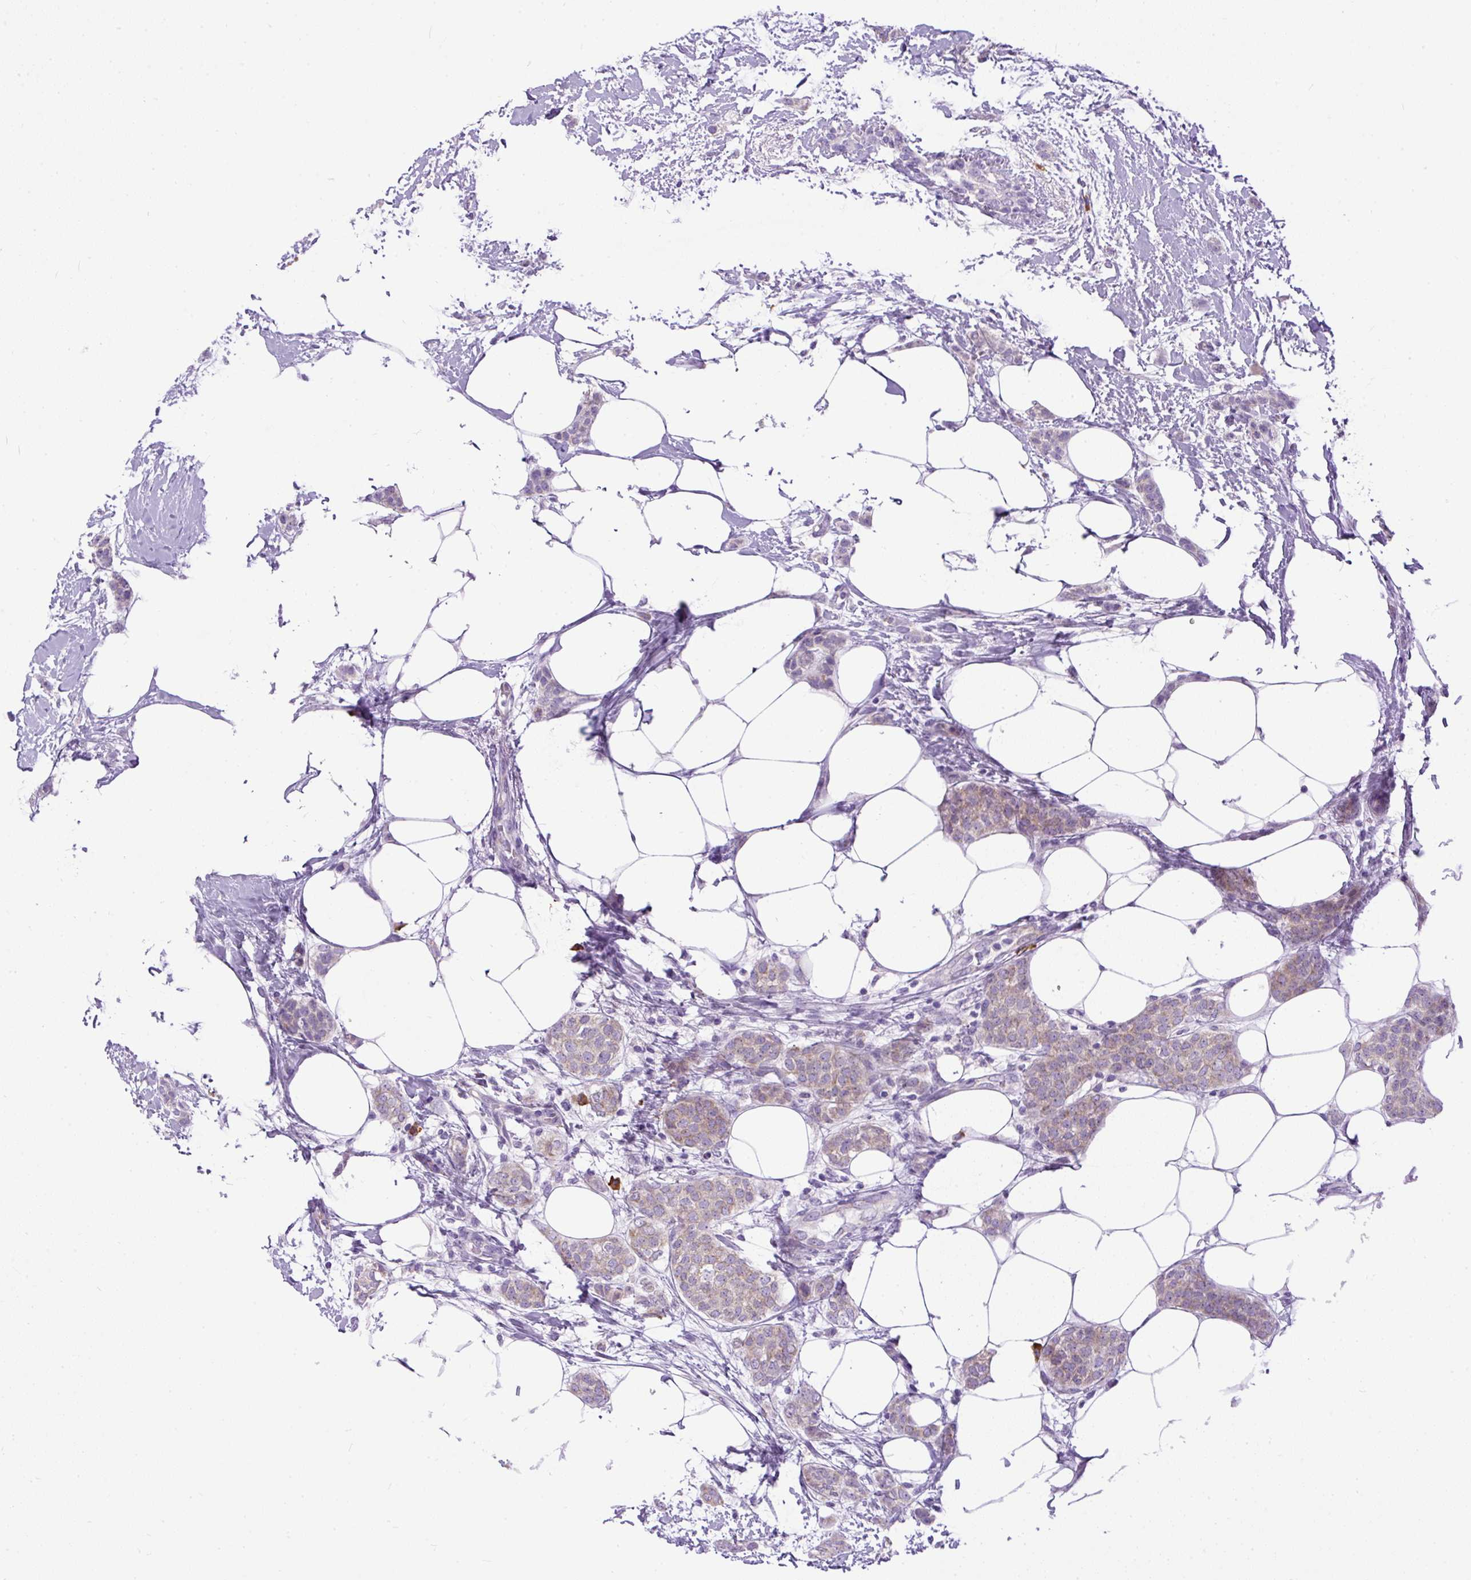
{"staining": {"intensity": "weak", "quantity": ">75%", "location": "cytoplasmic/membranous"}, "tissue": "breast cancer", "cell_type": "Tumor cells", "image_type": "cancer", "snomed": [{"axis": "morphology", "description": "Duct carcinoma"}, {"axis": "topography", "description": "Breast"}], "caption": "Breast cancer (infiltrating ductal carcinoma) stained with DAB IHC reveals low levels of weak cytoplasmic/membranous staining in approximately >75% of tumor cells.", "gene": "SYBU", "patient": {"sex": "female", "age": 72}}